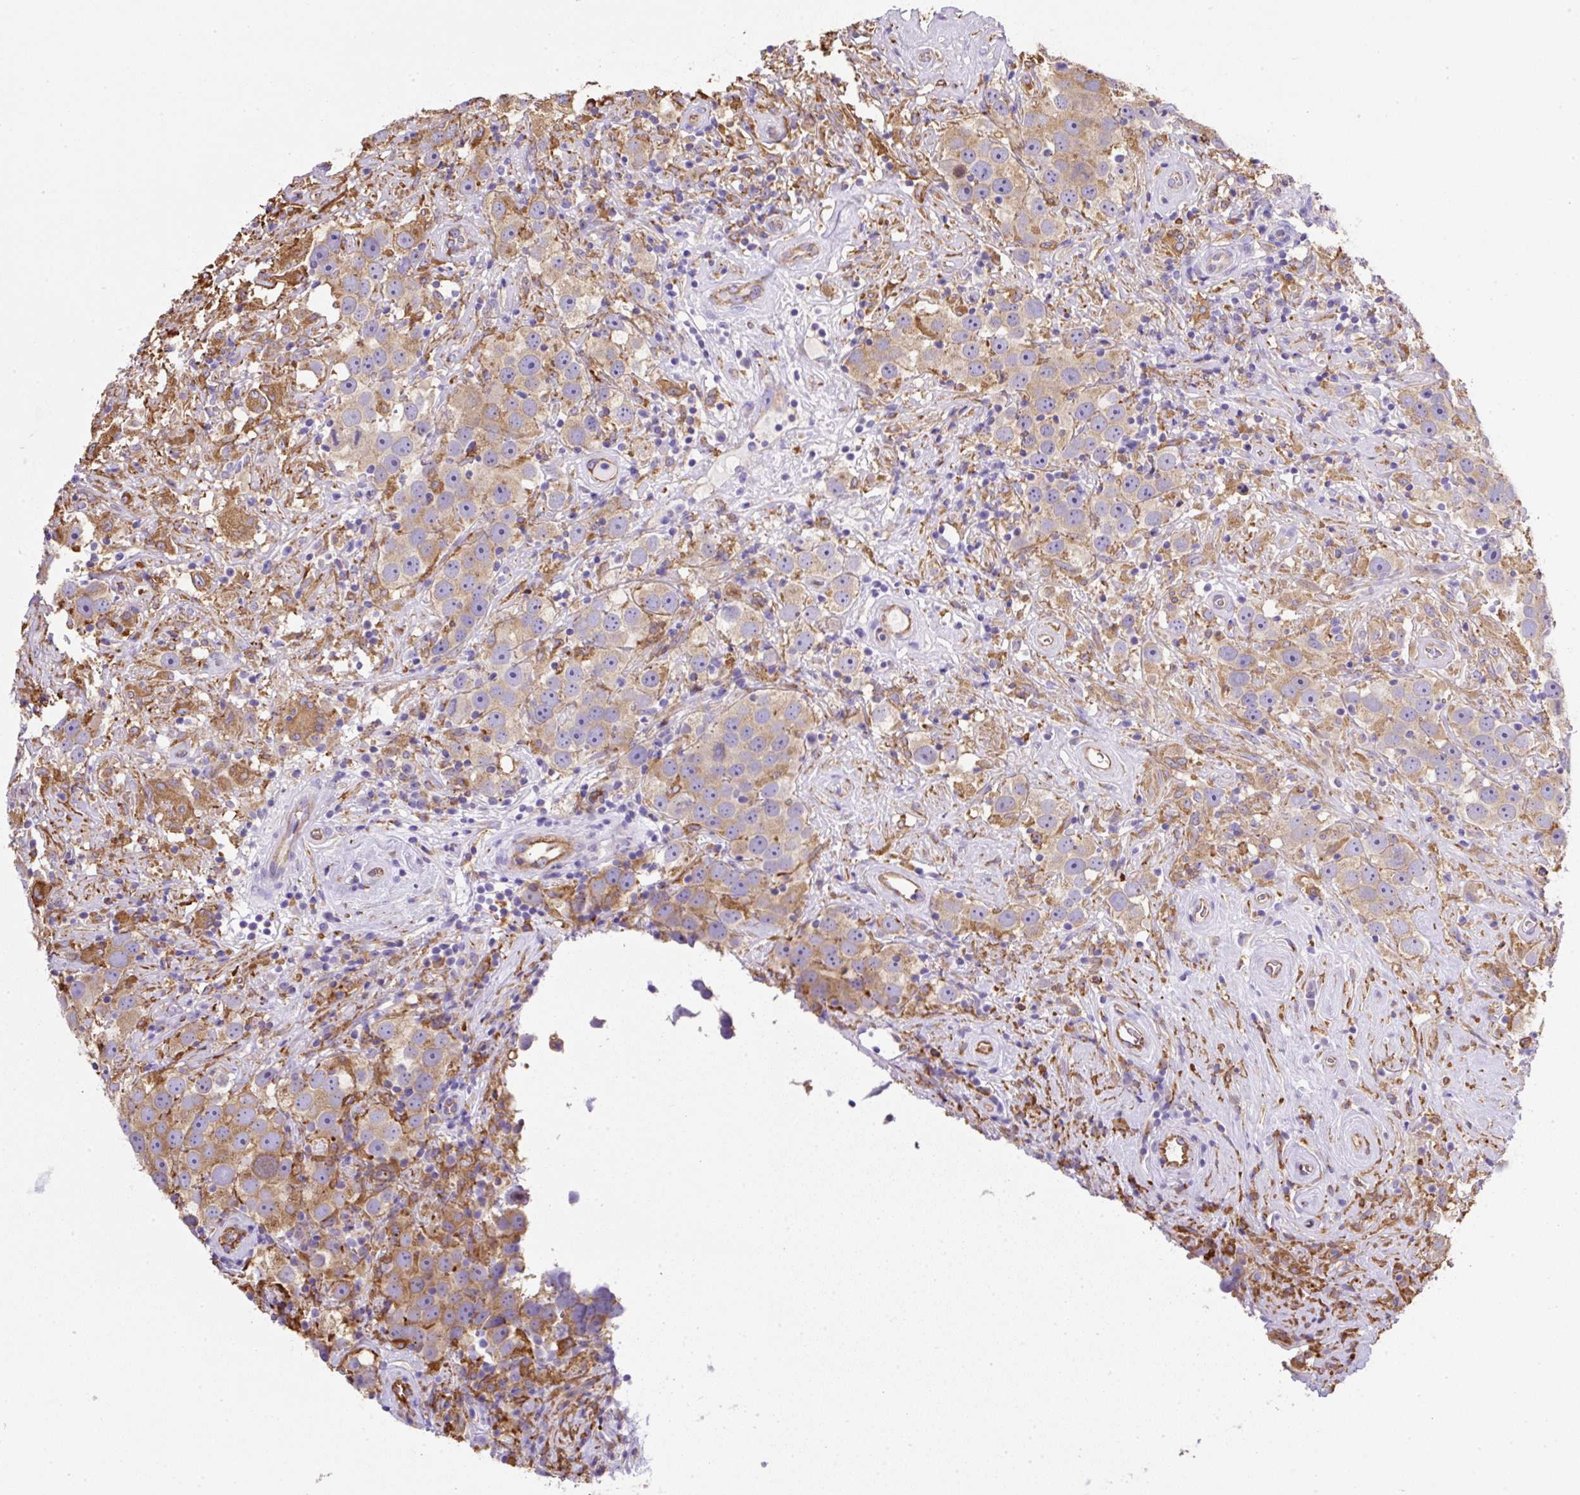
{"staining": {"intensity": "moderate", "quantity": "25%-75%", "location": "cytoplasmic/membranous"}, "tissue": "testis cancer", "cell_type": "Tumor cells", "image_type": "cancer", "snomed": [{"axis": "morphology", "description": "Seminoma, NOS"}, {"axis": "topography", "description": "Testis"}], "caption": "Protein staining exhibits moderate cytoplasmic/membranous expression in approximately 25%-75% of tumor cells in testis seminoma.", "gene": "MAGEB5", "patient": {"sex": "male", "age": 49}}